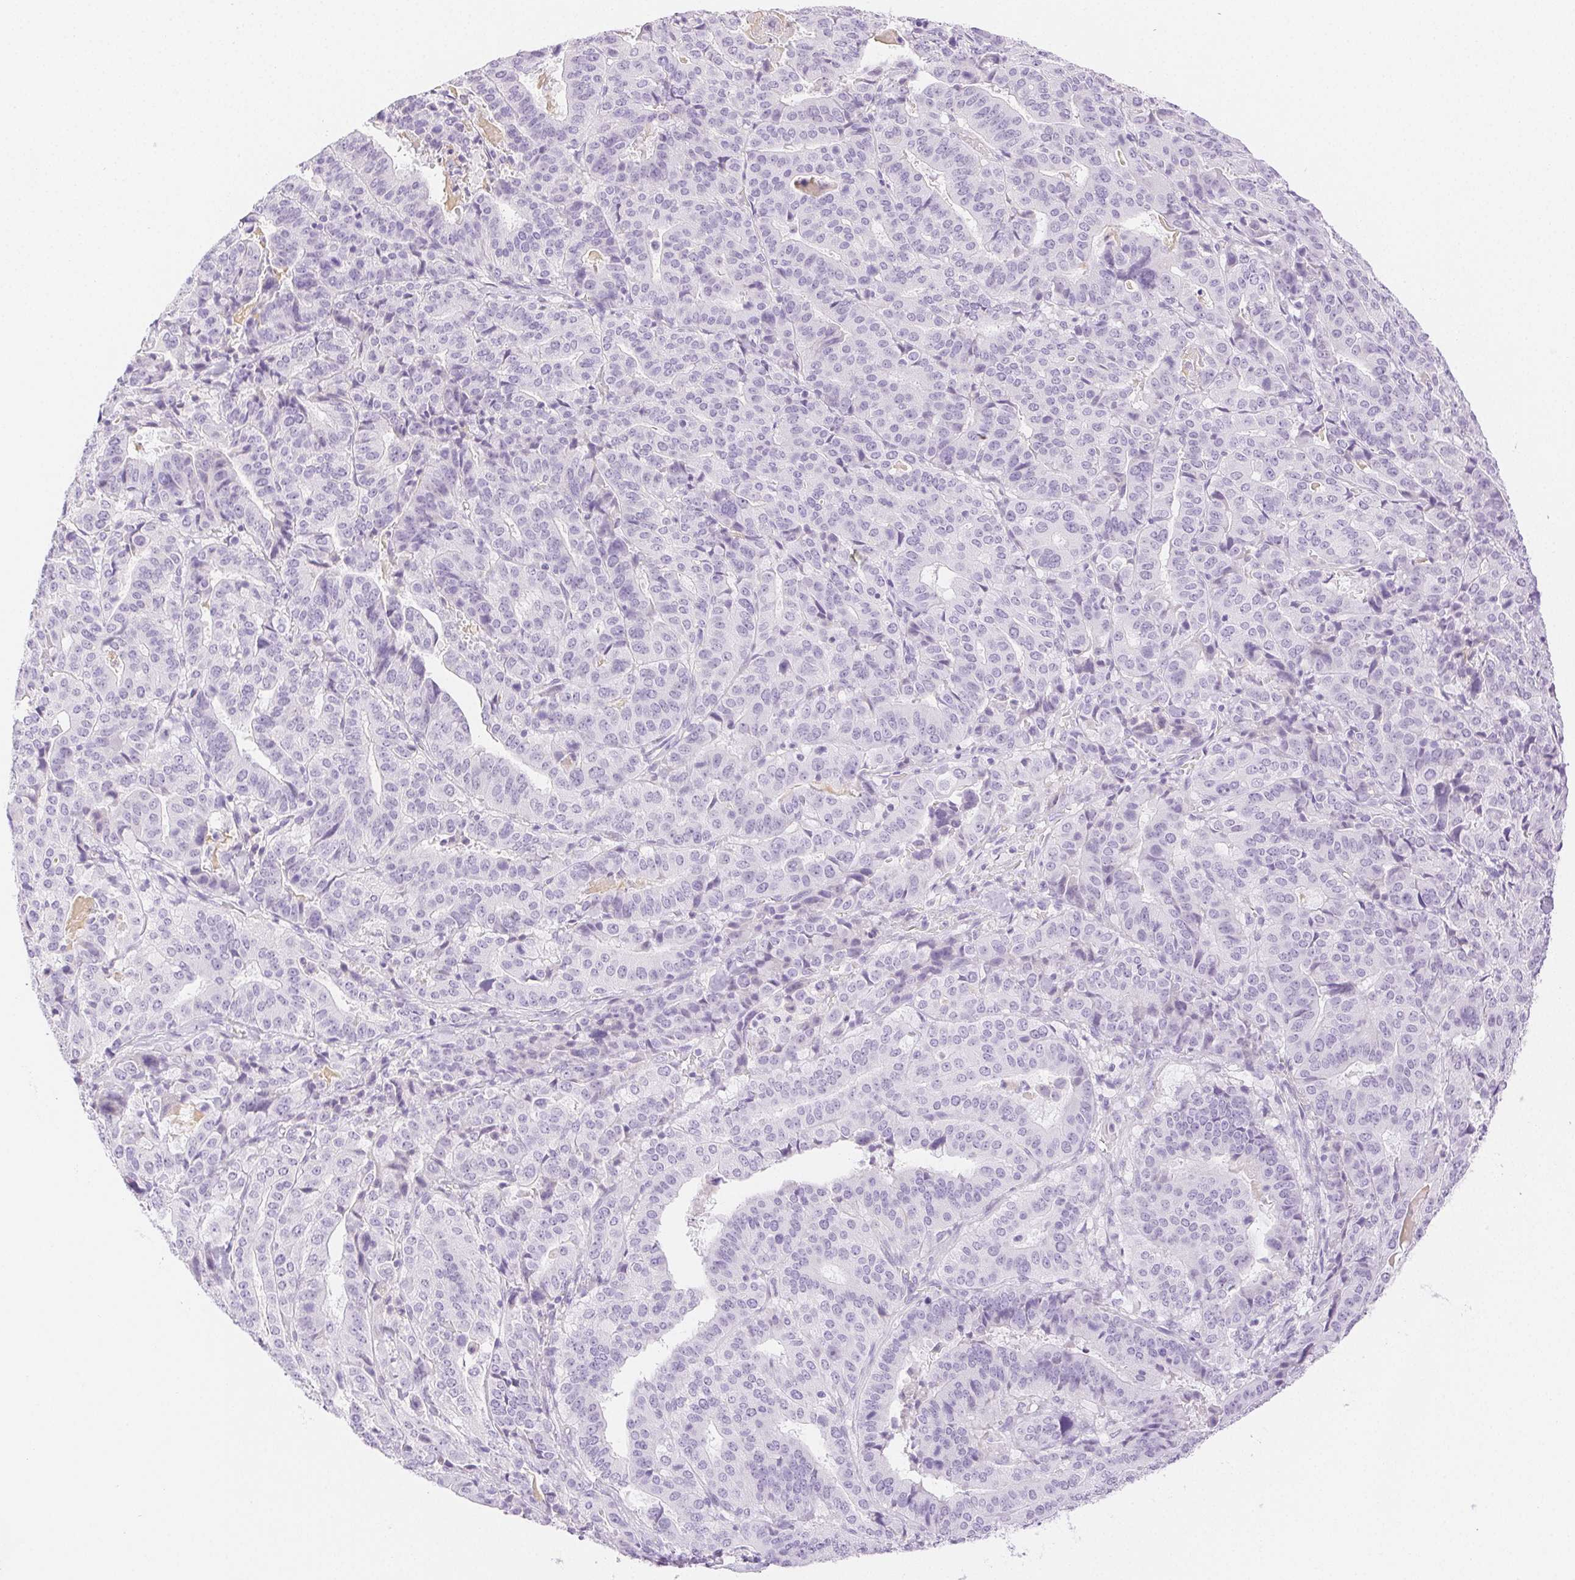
{"staining": {"intensity": "negative", "quantity": "none", "location": "none"}, "tissue": "stomach cancer", "cell_type": "Tumor cells", "image_type": "cancer", "snomed": [{"axis": "morphology", "description": "Adenocarcinoma, NOS"}, {"axis": "topography", "description": "Stomach"}], "caption": "Immunohistochemical staining of human stomach adenocarcinoma displays no significant positivity in tumor cells.", "gene": "SPACA4", "patient": {"sex": "male", "age": 48}}